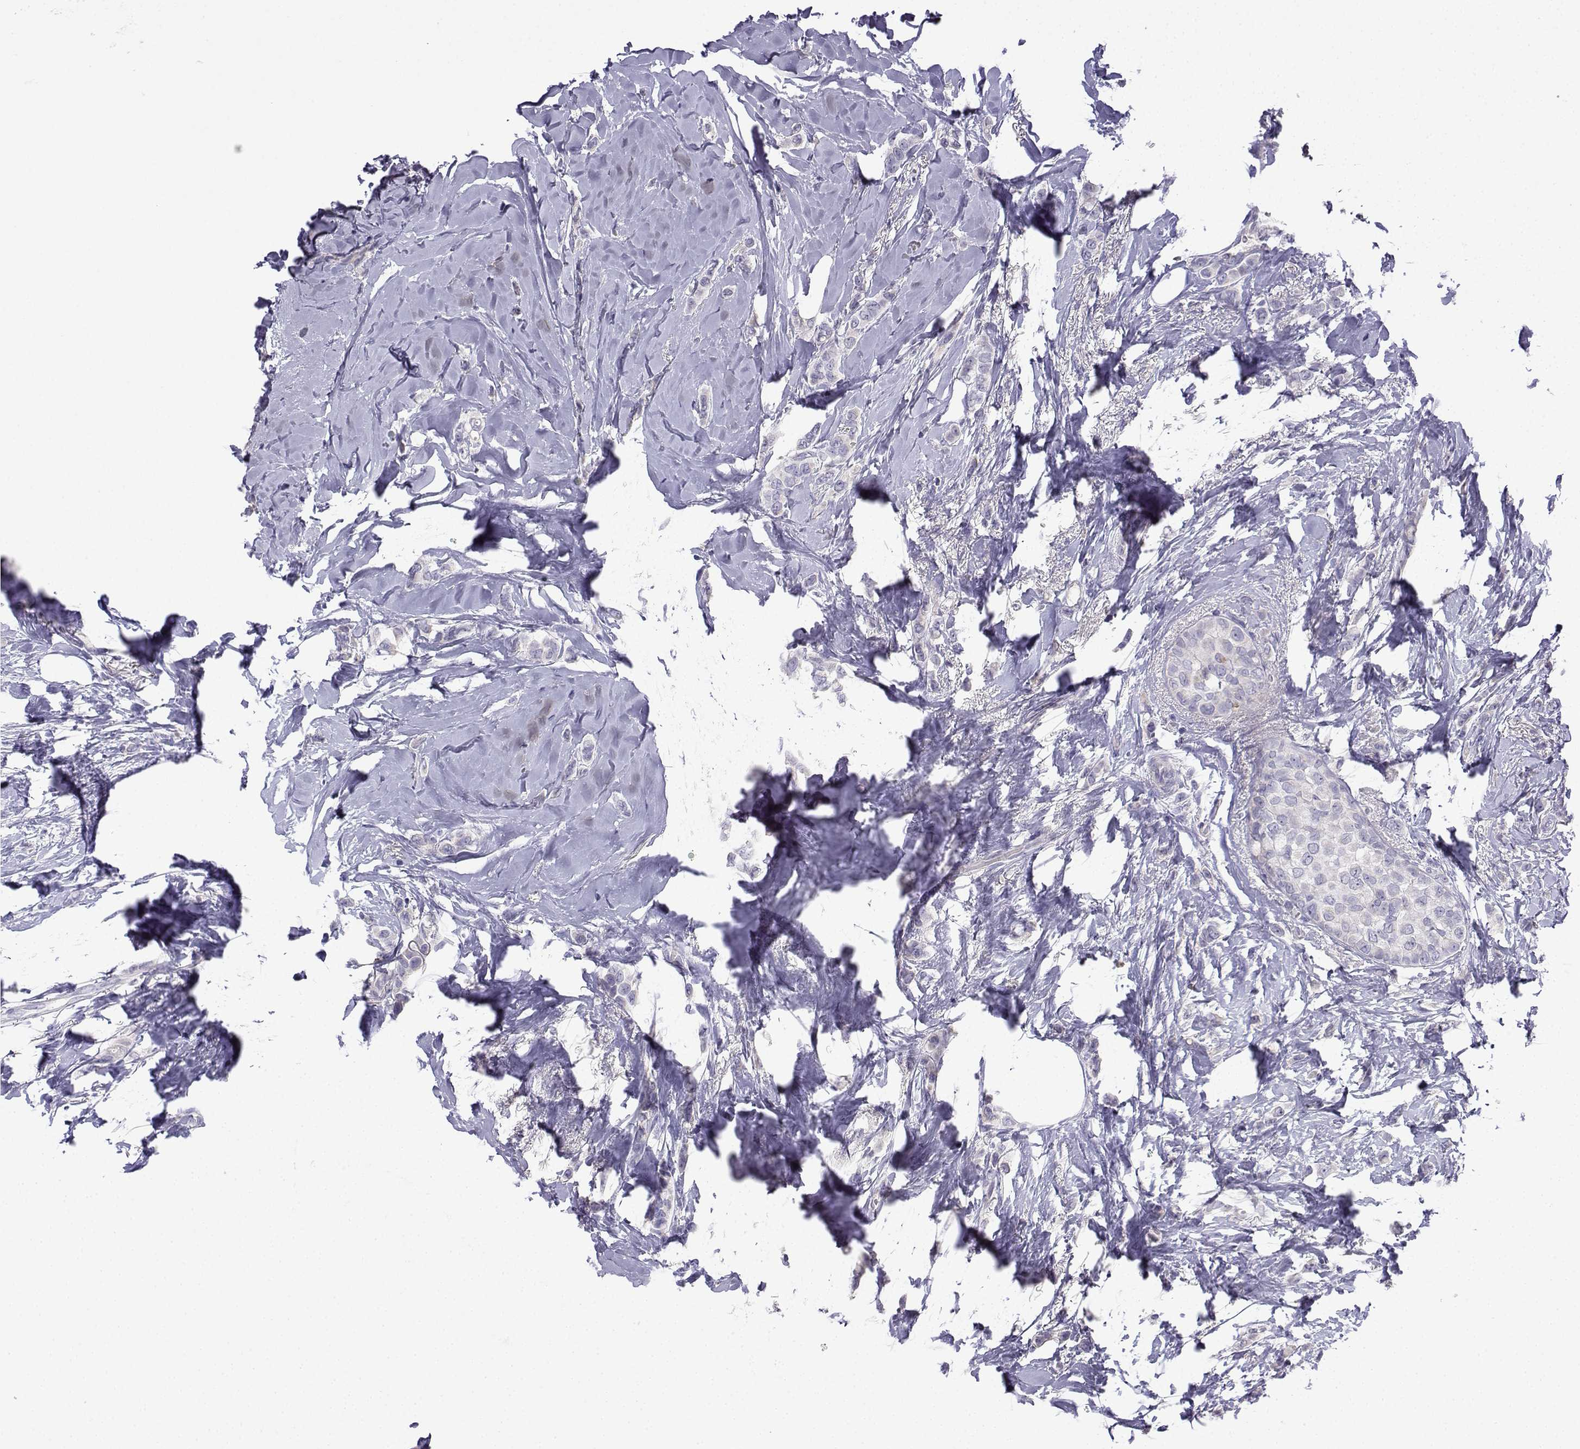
{"staining": {"intensity": "negative", "quantity": "none", "location": "none"}, "tissue": "breast cancer", "cell_type": "Tumor cells", "image_type": "cancer", "snomed": [{"axis": "morphology", "description": "Lobular carcinoma"}, {"axis": "topography", "description": "Breast"}], "caption": "Immunohistochemical staining of human breast cancer demonstrates no significant staining in tumor cells.", "gene": "SPACA7", "patient": {"sex": "female", "age": 66}}